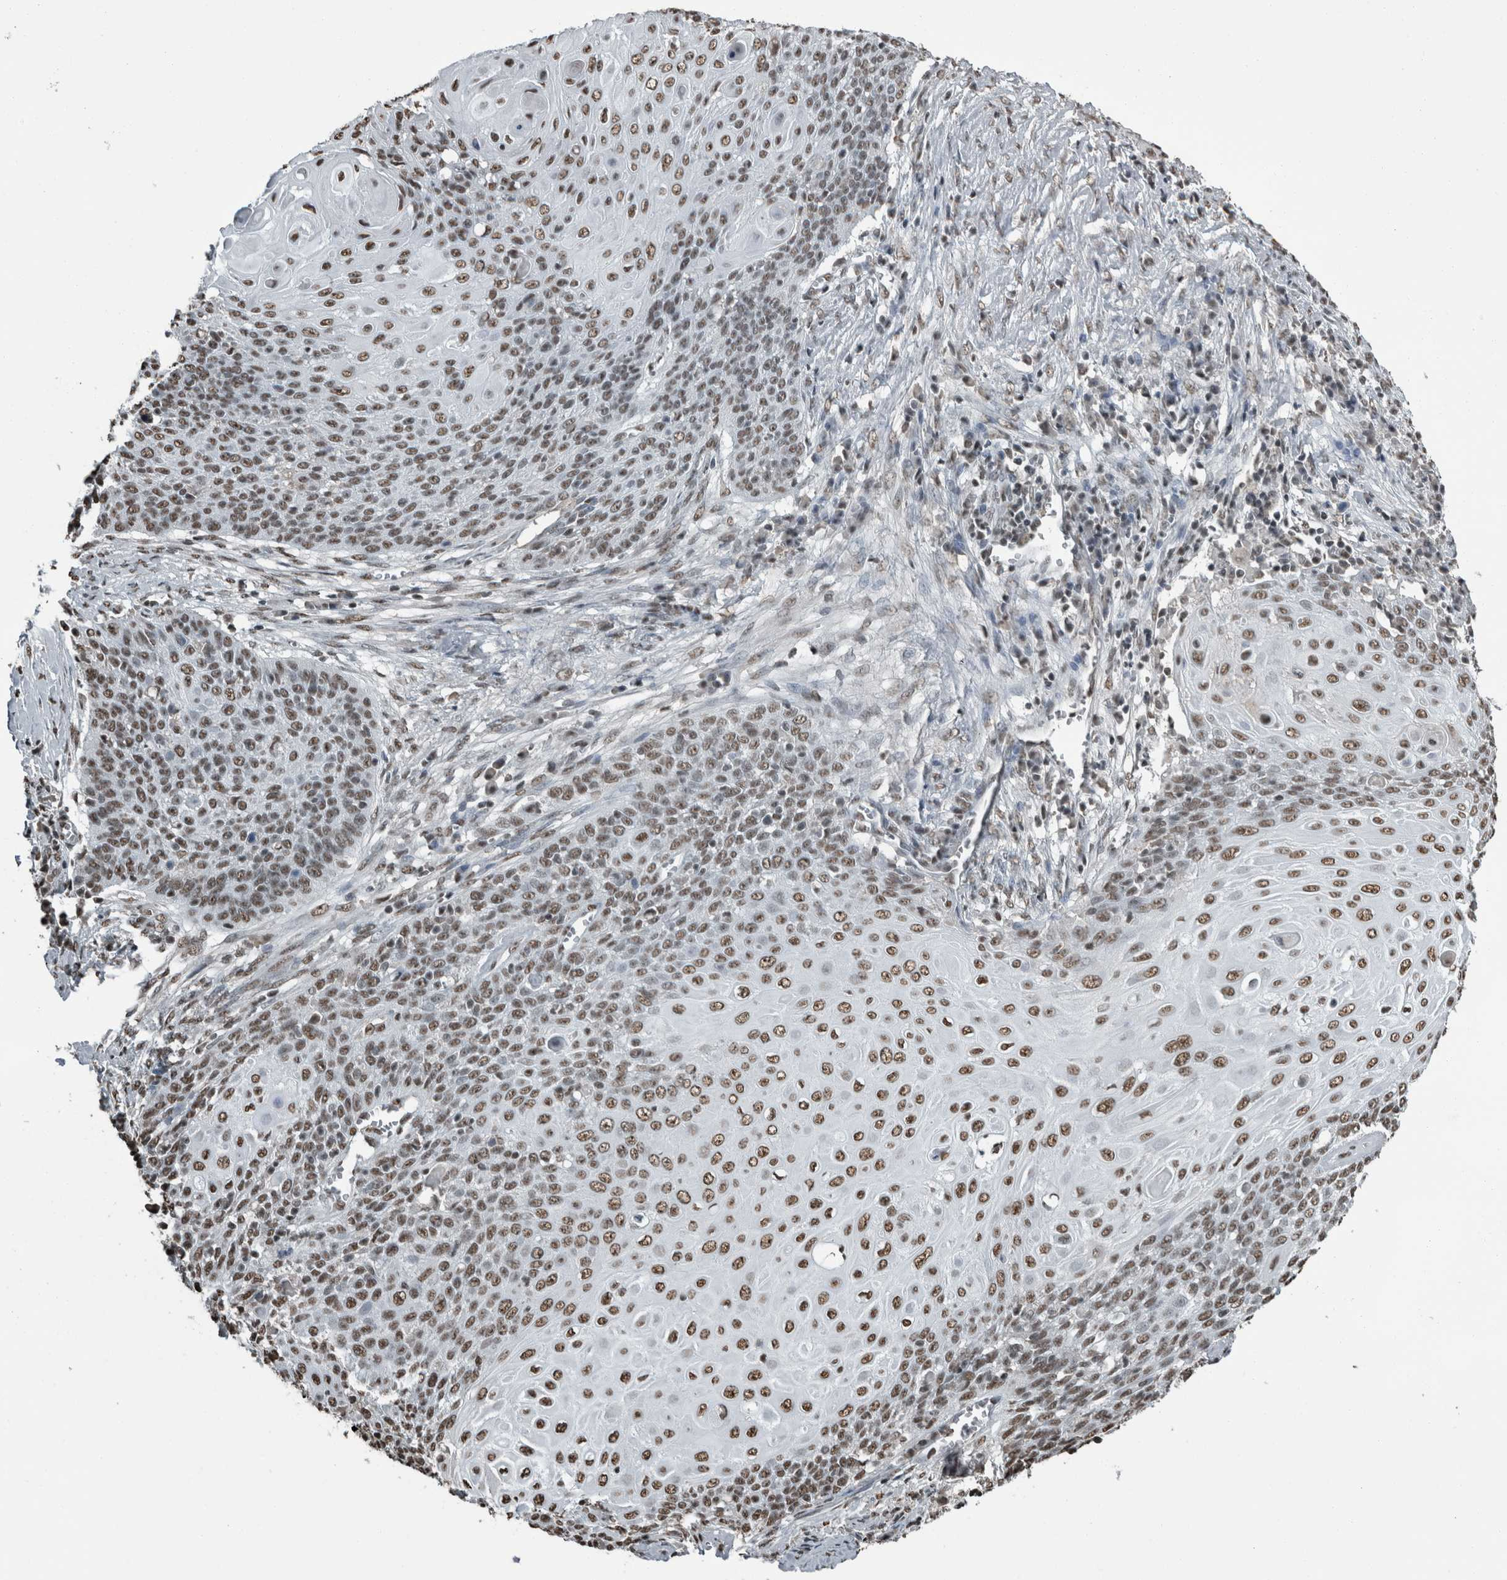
{"staining": {"intensity": "moderate", "quantity": ">75%", "location": "nuclear"}, "tissue": "cervical cancer", "cell_type": "Tumor cells", "image_type": "cancer", "snomed": [{"axis": "morphology", "description": "Squamous cell carcinoma, NOS"}, {"axis": "topography", "description": "Cervix"}], "caption": "Squamous cell carcinoma (cervical) stained with a brown dye demonstrates moderate nuclear positive staining in about >75% of tumor cells.", "gene": "TGS1", "patient": {"sex": "female", "age": 39}}